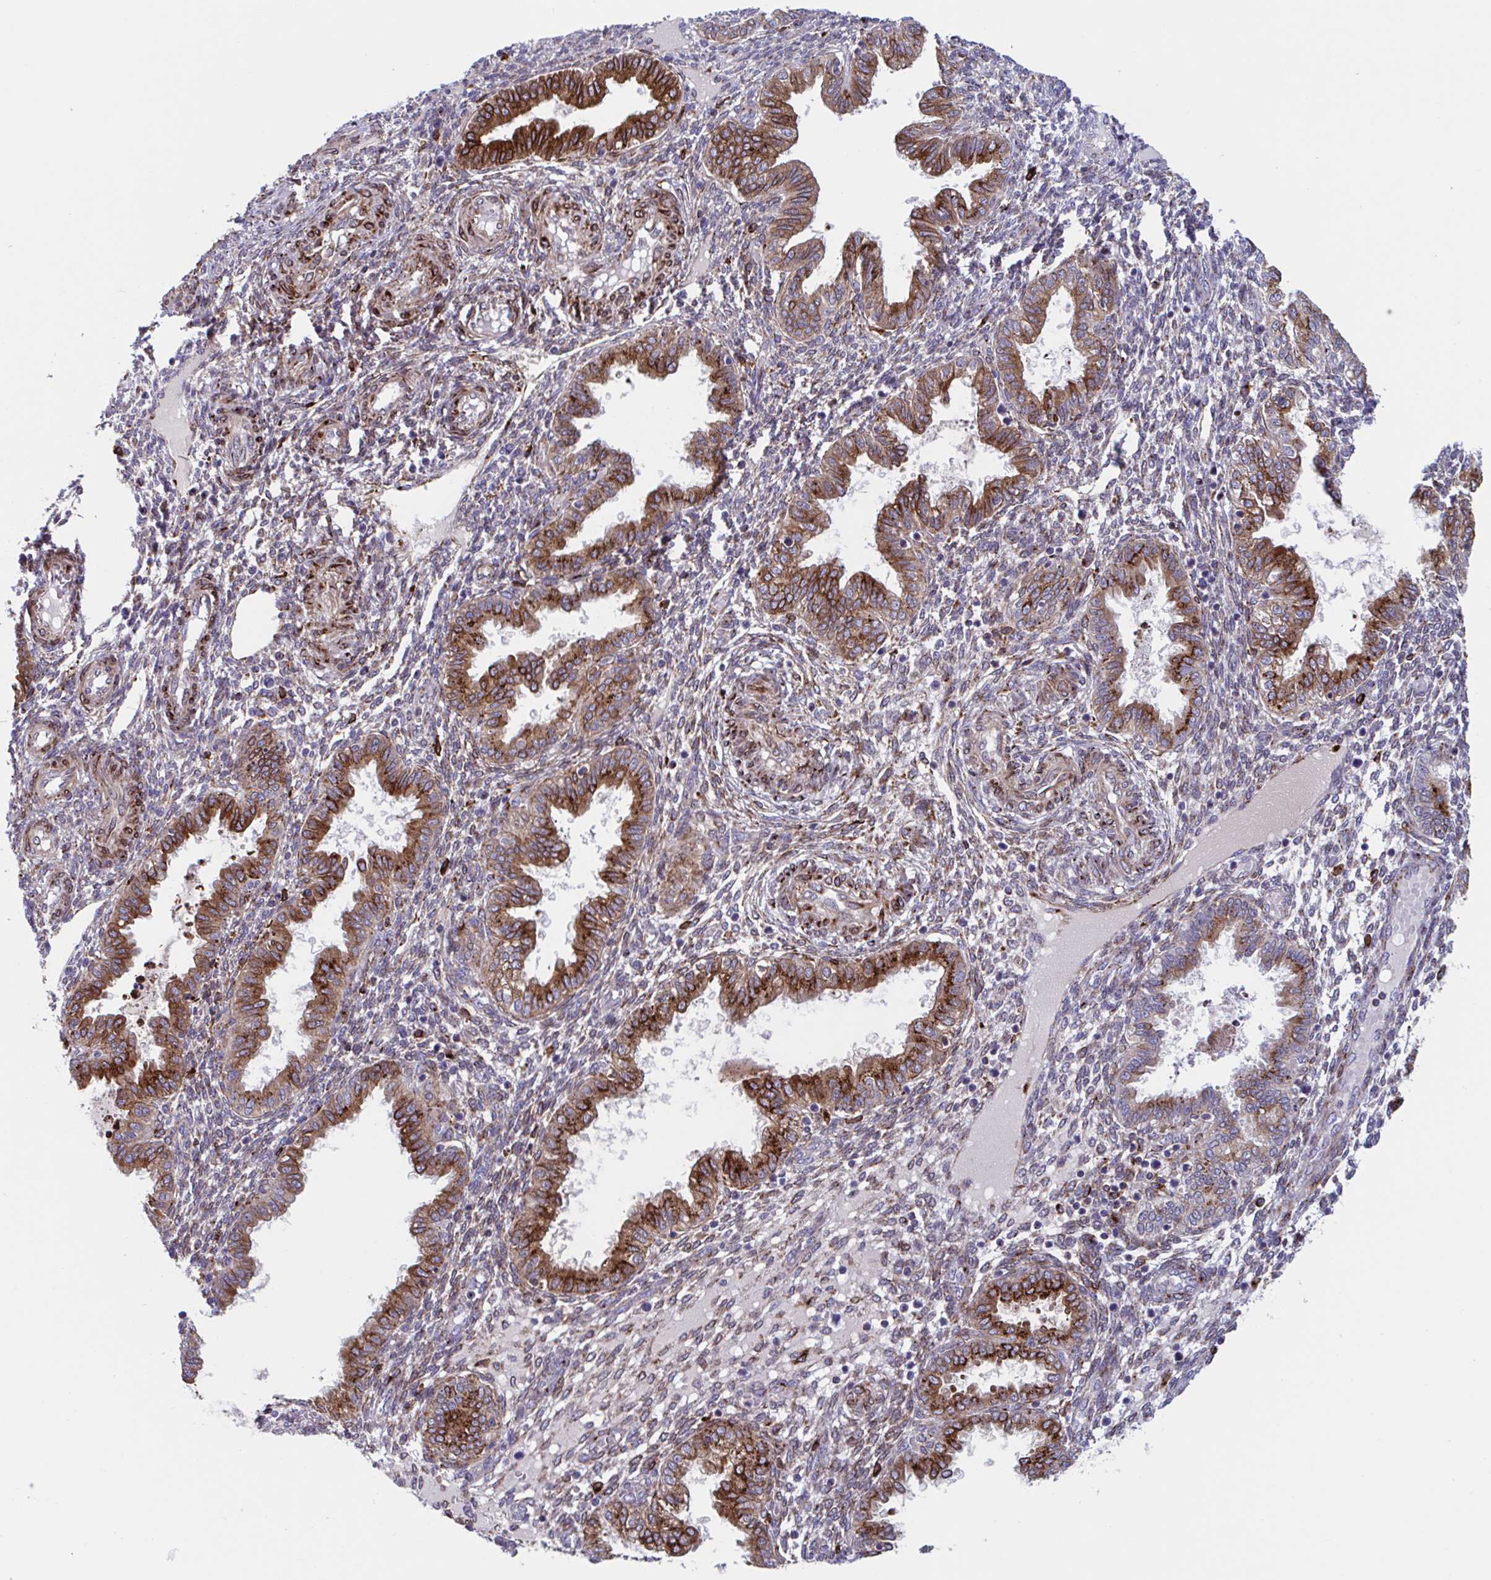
{"staining": {"intensity": "strong", "quantity": "25%-75%", "location": "cytoplasmic/membranous"}, "tissue": "endometrium", "cell_type": "Cells in endometrial stroma", "image_type": "normal", "snomed": [{"axis": "morphology", "description": "Normal tissue, NOS"}, {"axis": "topography", "description": "Endometrium"}], "caption": "Protein staining shows strong cytoplasmic/membranous positivity in approximately 25%-75% of cells in endometrial stroma in benign endometrium.", "gene": "RFK", "patient": {"sex": "female", "age": 33}}